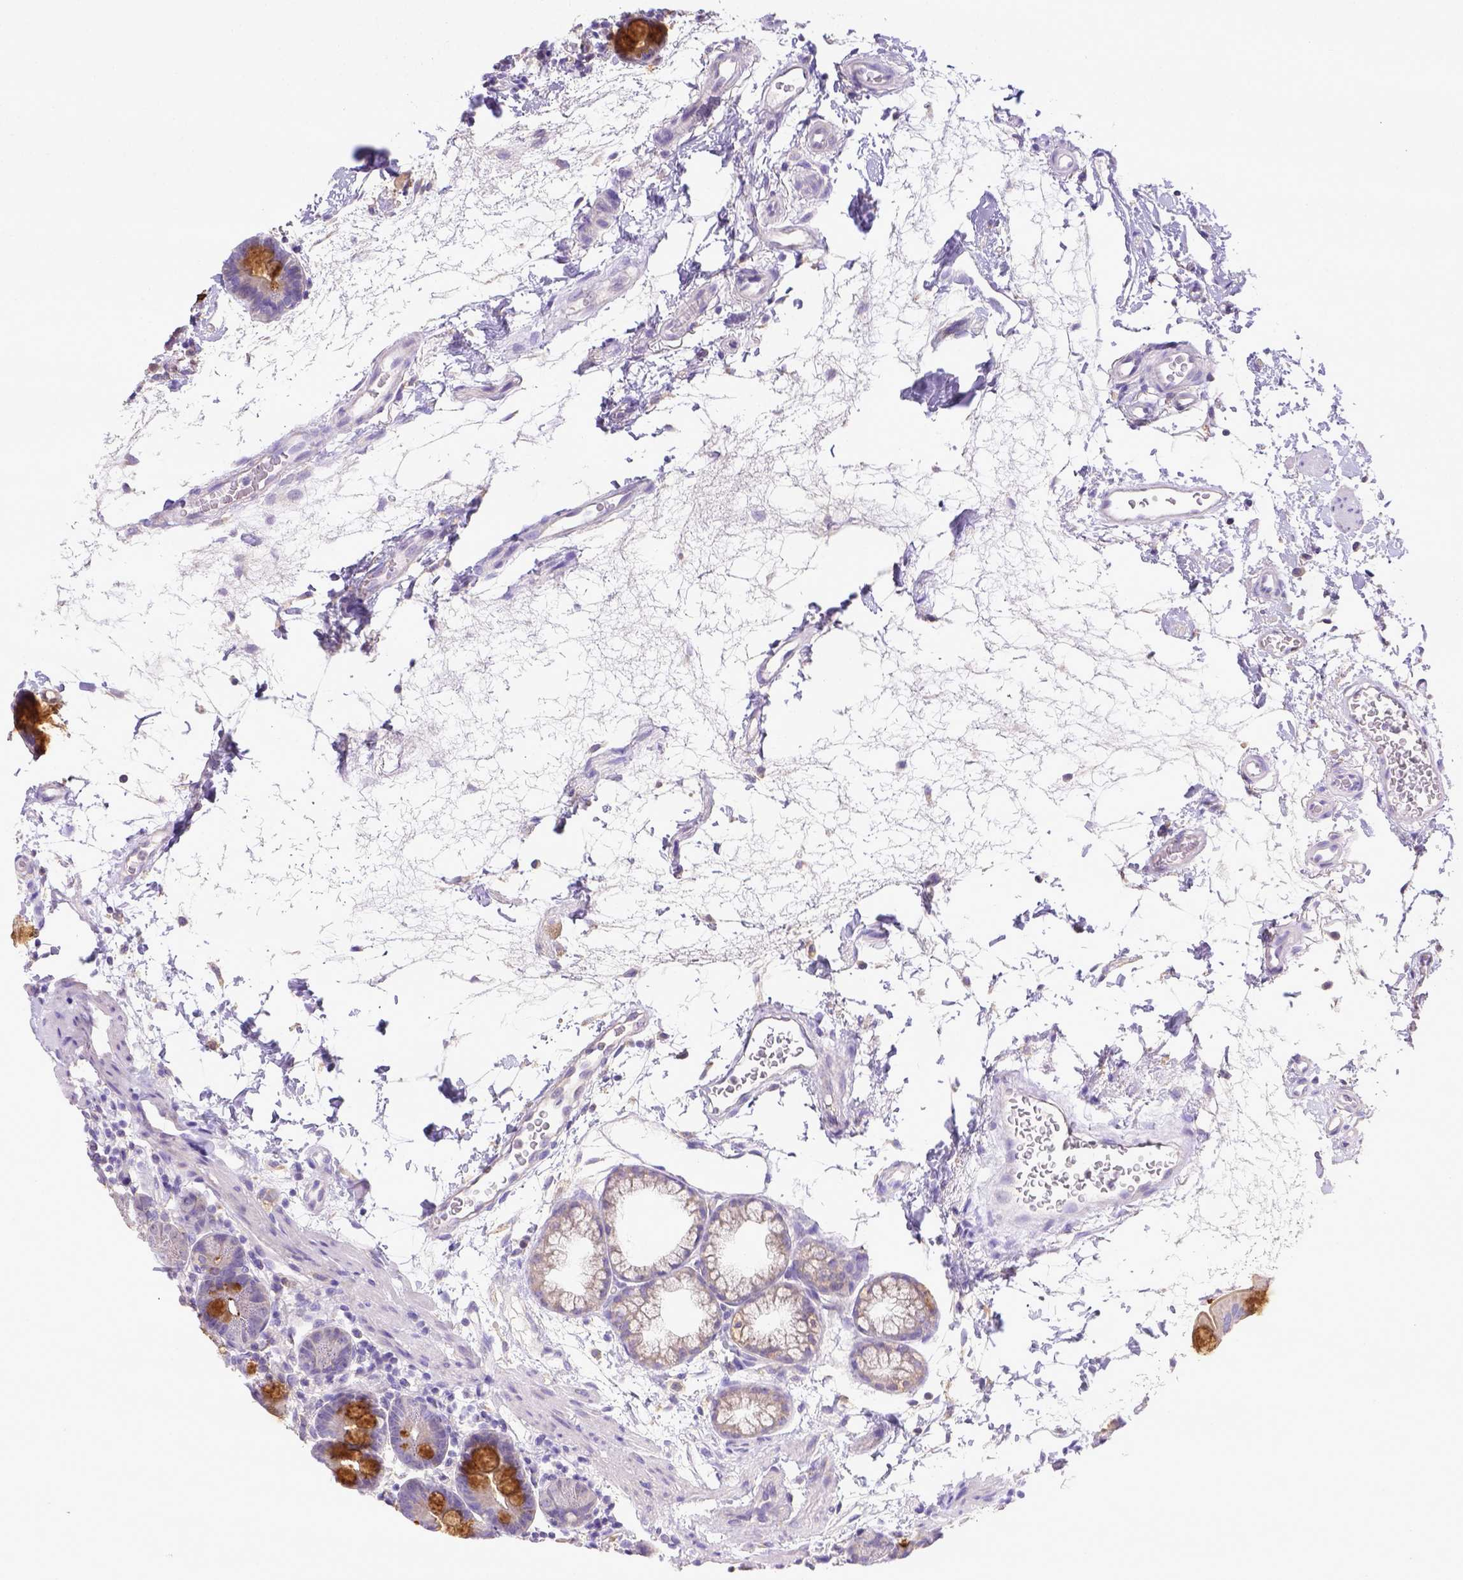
{"staining": {"intensity": "moderate", "quantity": "<25%", "location": "cytoplasmic/membranous"}, "tissue": "duodenum", "cell_type": "Glandular cells", "image_type": "normal", "snomed": [{"axis": "morphology", "description": "Normal tissue, NOS"}, {"axis": "topography", "description": "Pancreas"}, {"axis": "topography", "description": "Duodenum"}], "caption": "Immunohistochemical staining of benign duodenum displays moderate cytoplasmic/membranous protein expression in approximately <25% of glandular cells.", "gene": "CD40", "patient": {"sex": "male", "age": 59}}